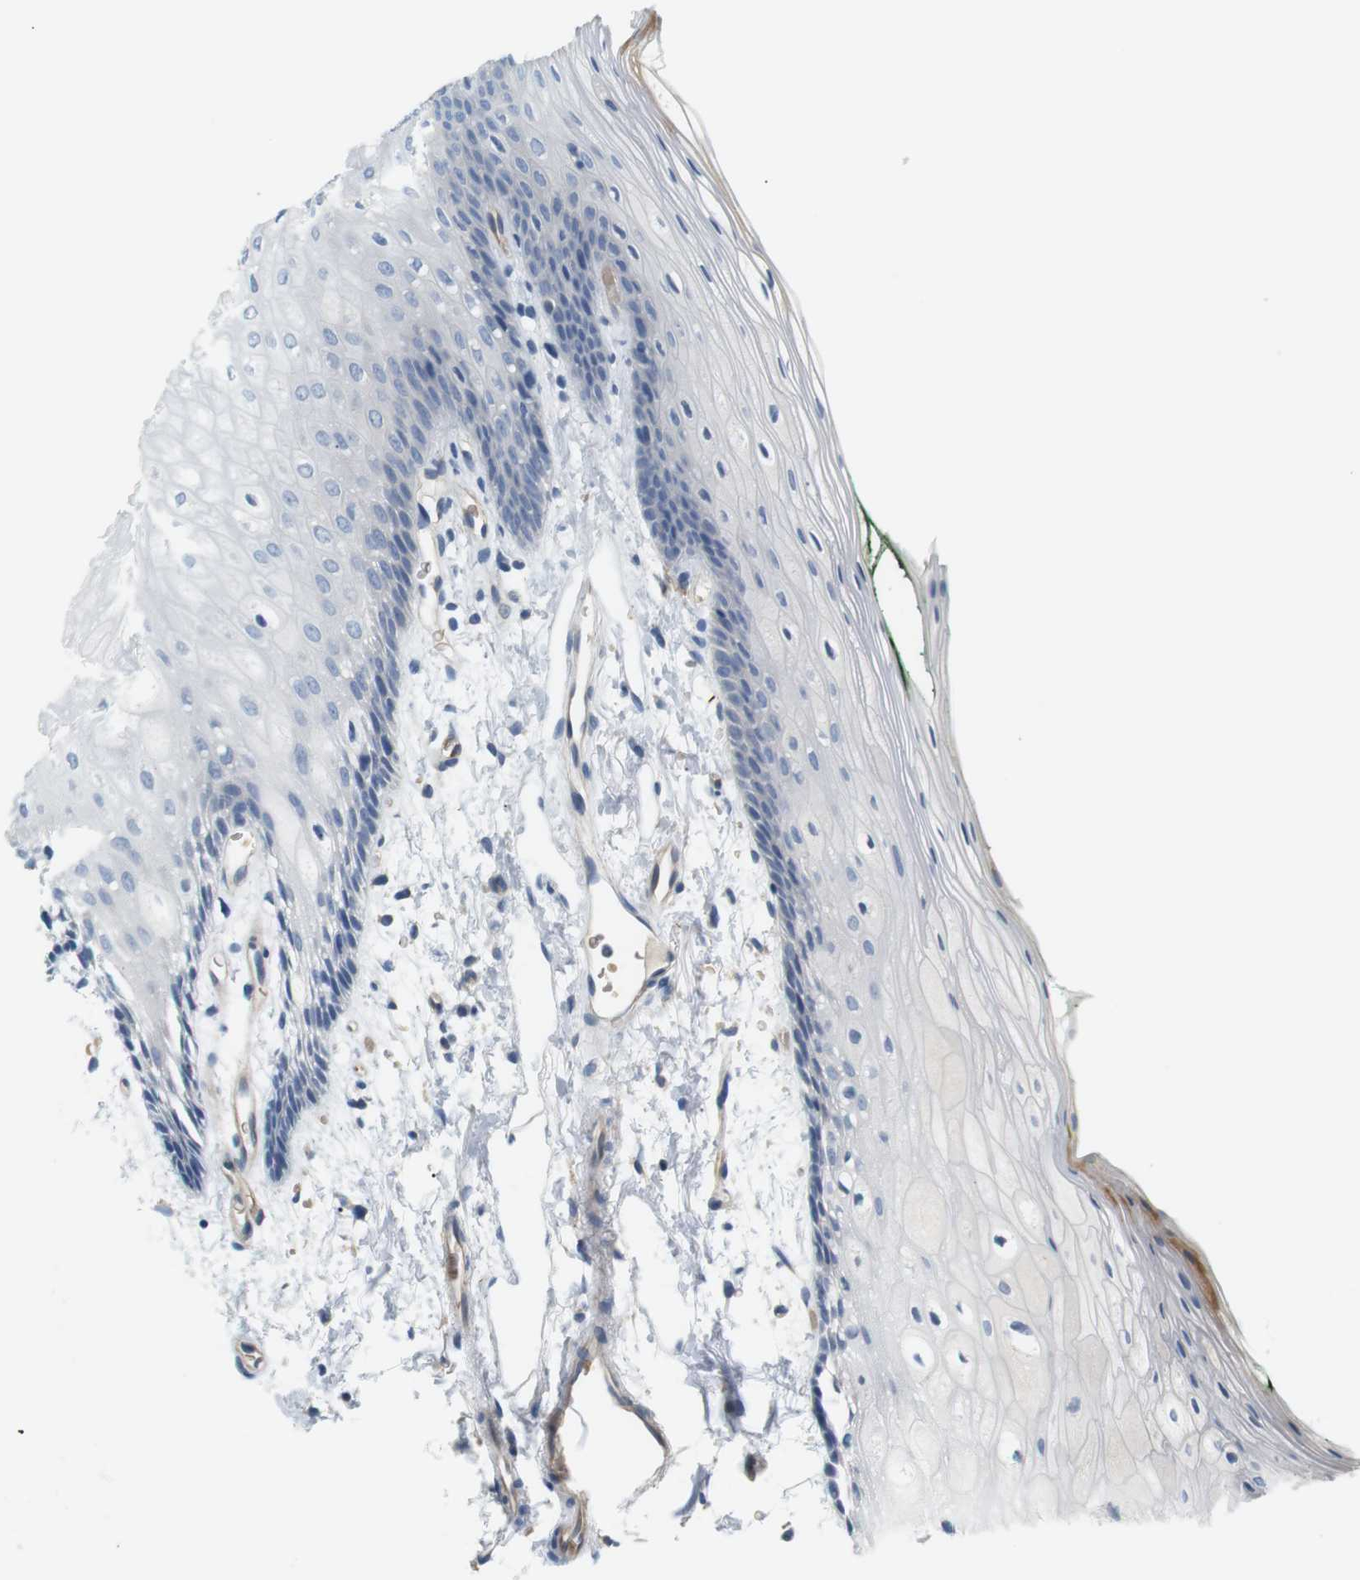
{"staining": {"intensity": "negative", "quantity": "none", "location": "none"}, "tissue": "oral mucosa", "cell_type": "Squamous epithelial cells", "image_type": "normal", "snomed": [{"axis": "morphology", "description": "Normal tissue, NOS"}, {"axis": "topography", "description": "Skeletal muscle"}, {"axis": "topography", "description": "Oral tissue"}, {"axis": "topography", "description": "Peripheral nerve tissue"}], "caption": "The image shows no significant positivity in squamous epithelial cells of oral mucosa.", "gene": "ADCY10", "patient": {"sex": "female", "age": 84}}